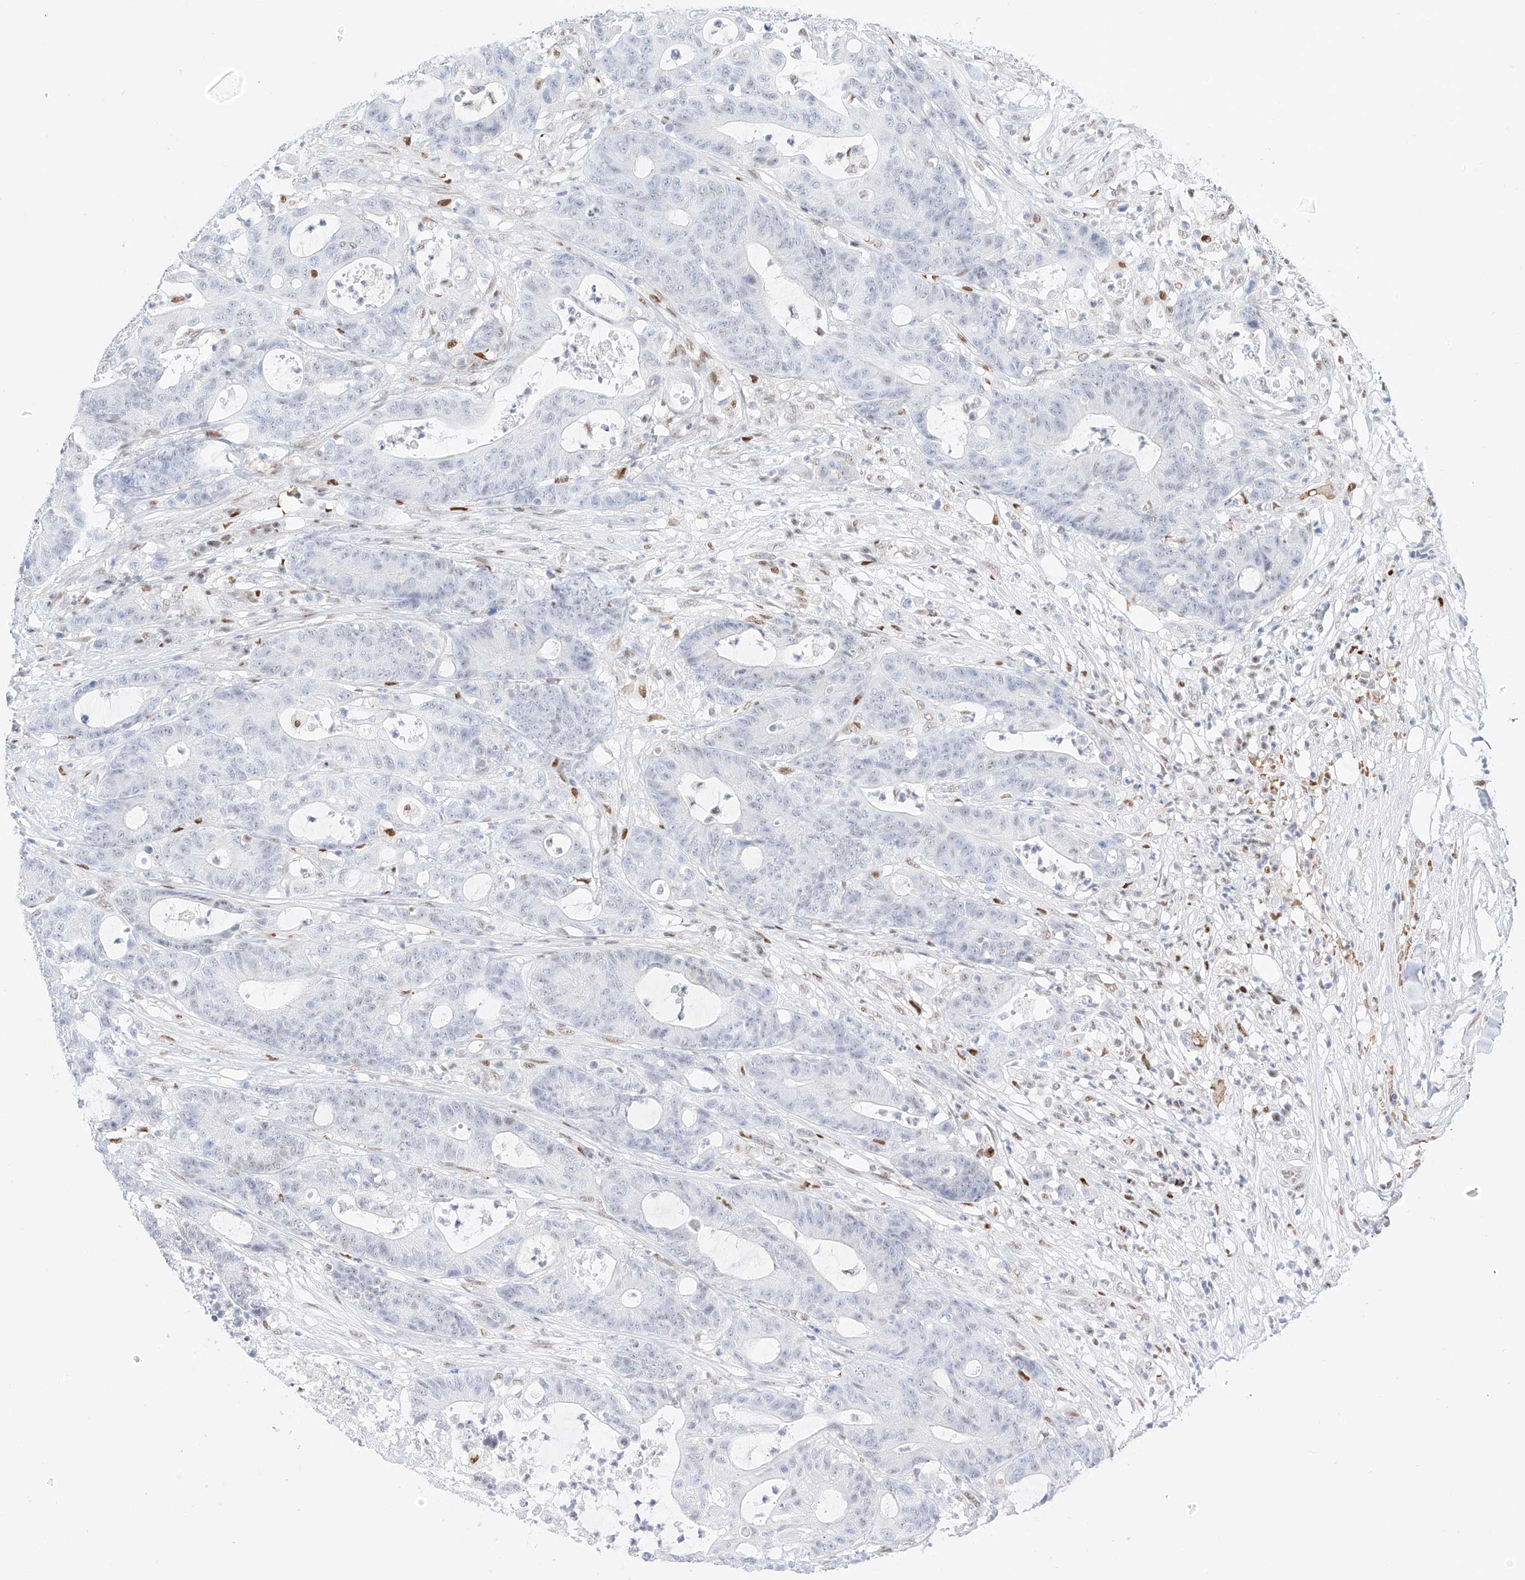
{"staining": {"intensity": "negative", "quantity": "none", "location": "none"}, "tissue": "colorectal cancer", "cell_type": "Tumor cells", "image_type": "cancer", "snomed": [{"axis": "morphology", "description": "Adenocarcinoma, NOS"}, {"axis": "topography", "description": "Colon"}], "caption": "Immunohistochemistry histopathology image of neoplastic tissue: human colorectal cancer (adenocarcinoma) stained with DAB exhibits no significant protein staining in tumor cells. Nuclei are stained in blue.", "gene": "APIP", "patient": {"sex": "female", "age": 84}}